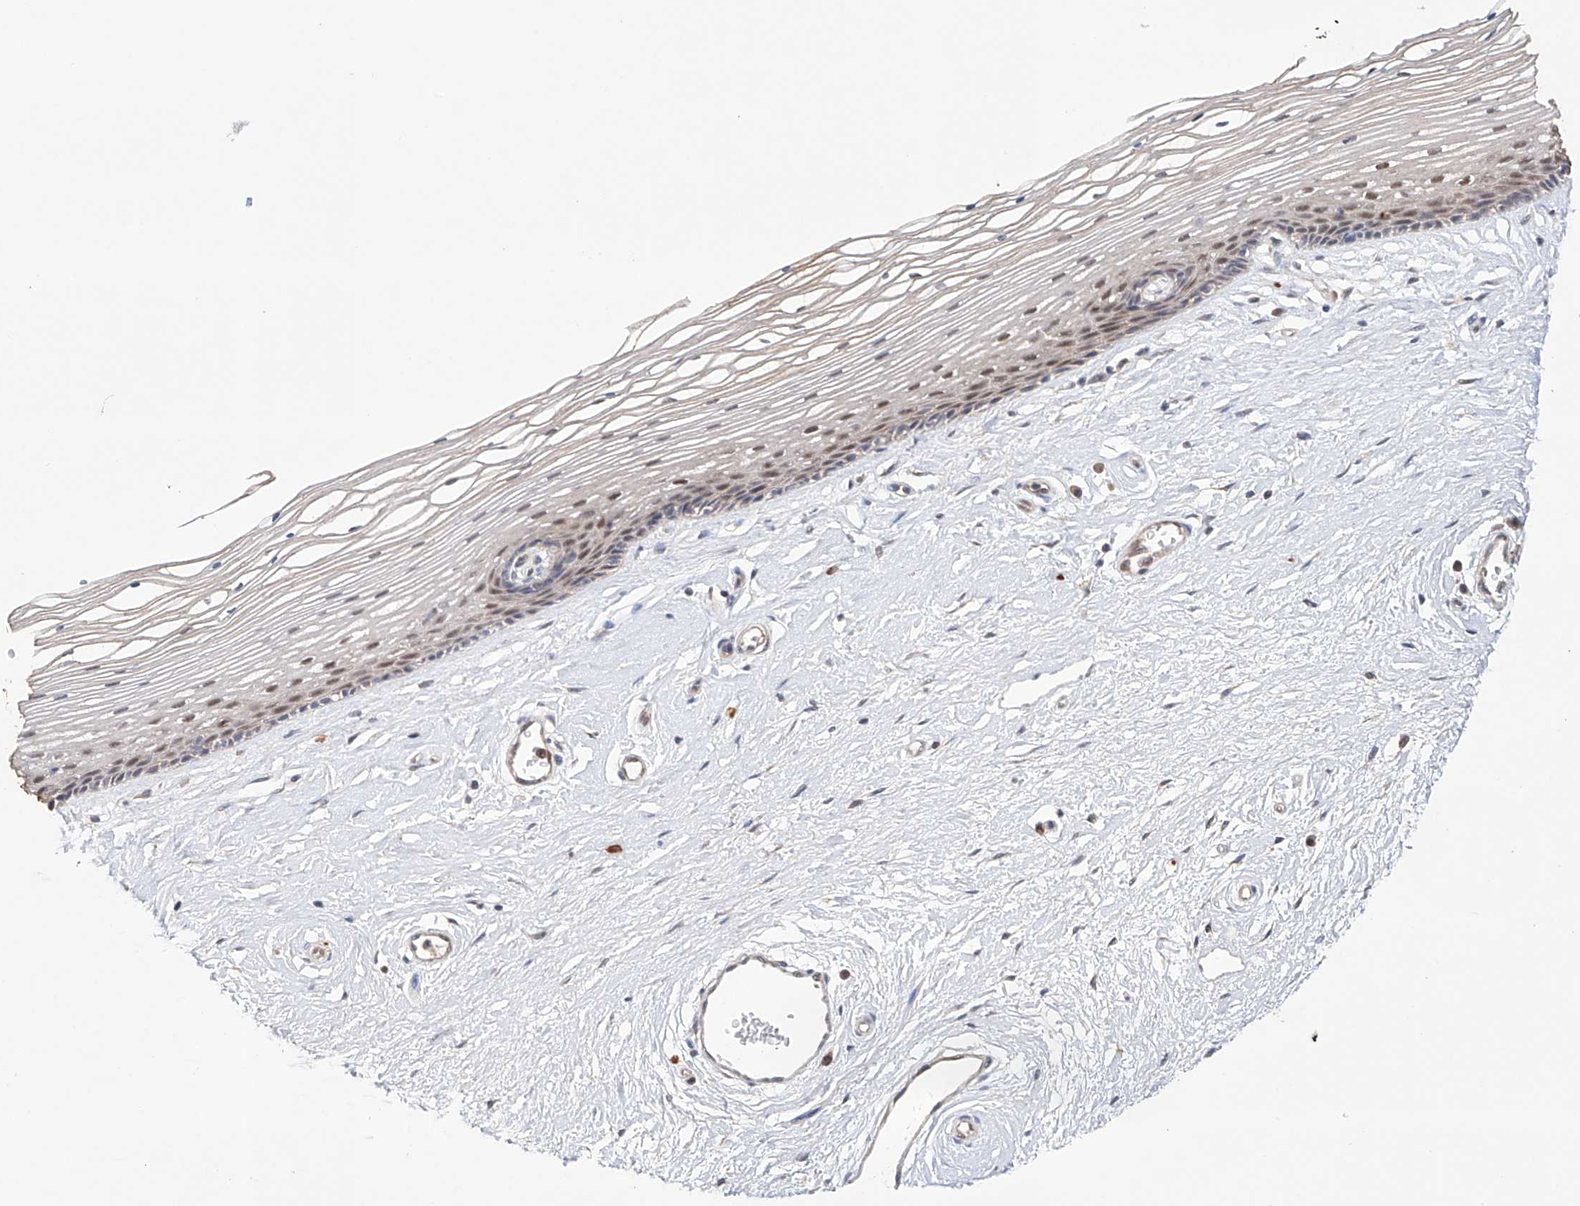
{"staining": {"intensity": "moderate", "quantity": "<25%", "location": "cytoplasmic/membranous,nuclear"}, "tissue": "vagina", "cell_type": "Squamous epithelial cells", "image_type": "normal", "snomed": [{"axis": "morphology", "description": "Normal tissue, NOS"}, {"axis": "topography", "description": "Vagina"}], "caption": "Protein expression analysis of normal vagina exhibits moderate cytoplasmic/membranous,nuclear staining in about <25% of squamous epithelial cells. Using DAB (brown) and hematoxylin (blue) stains, captured at high magnification using brightfield microscopy.", "gene": "AFG1L", "patient": {"sex": "female", "age": 46}}